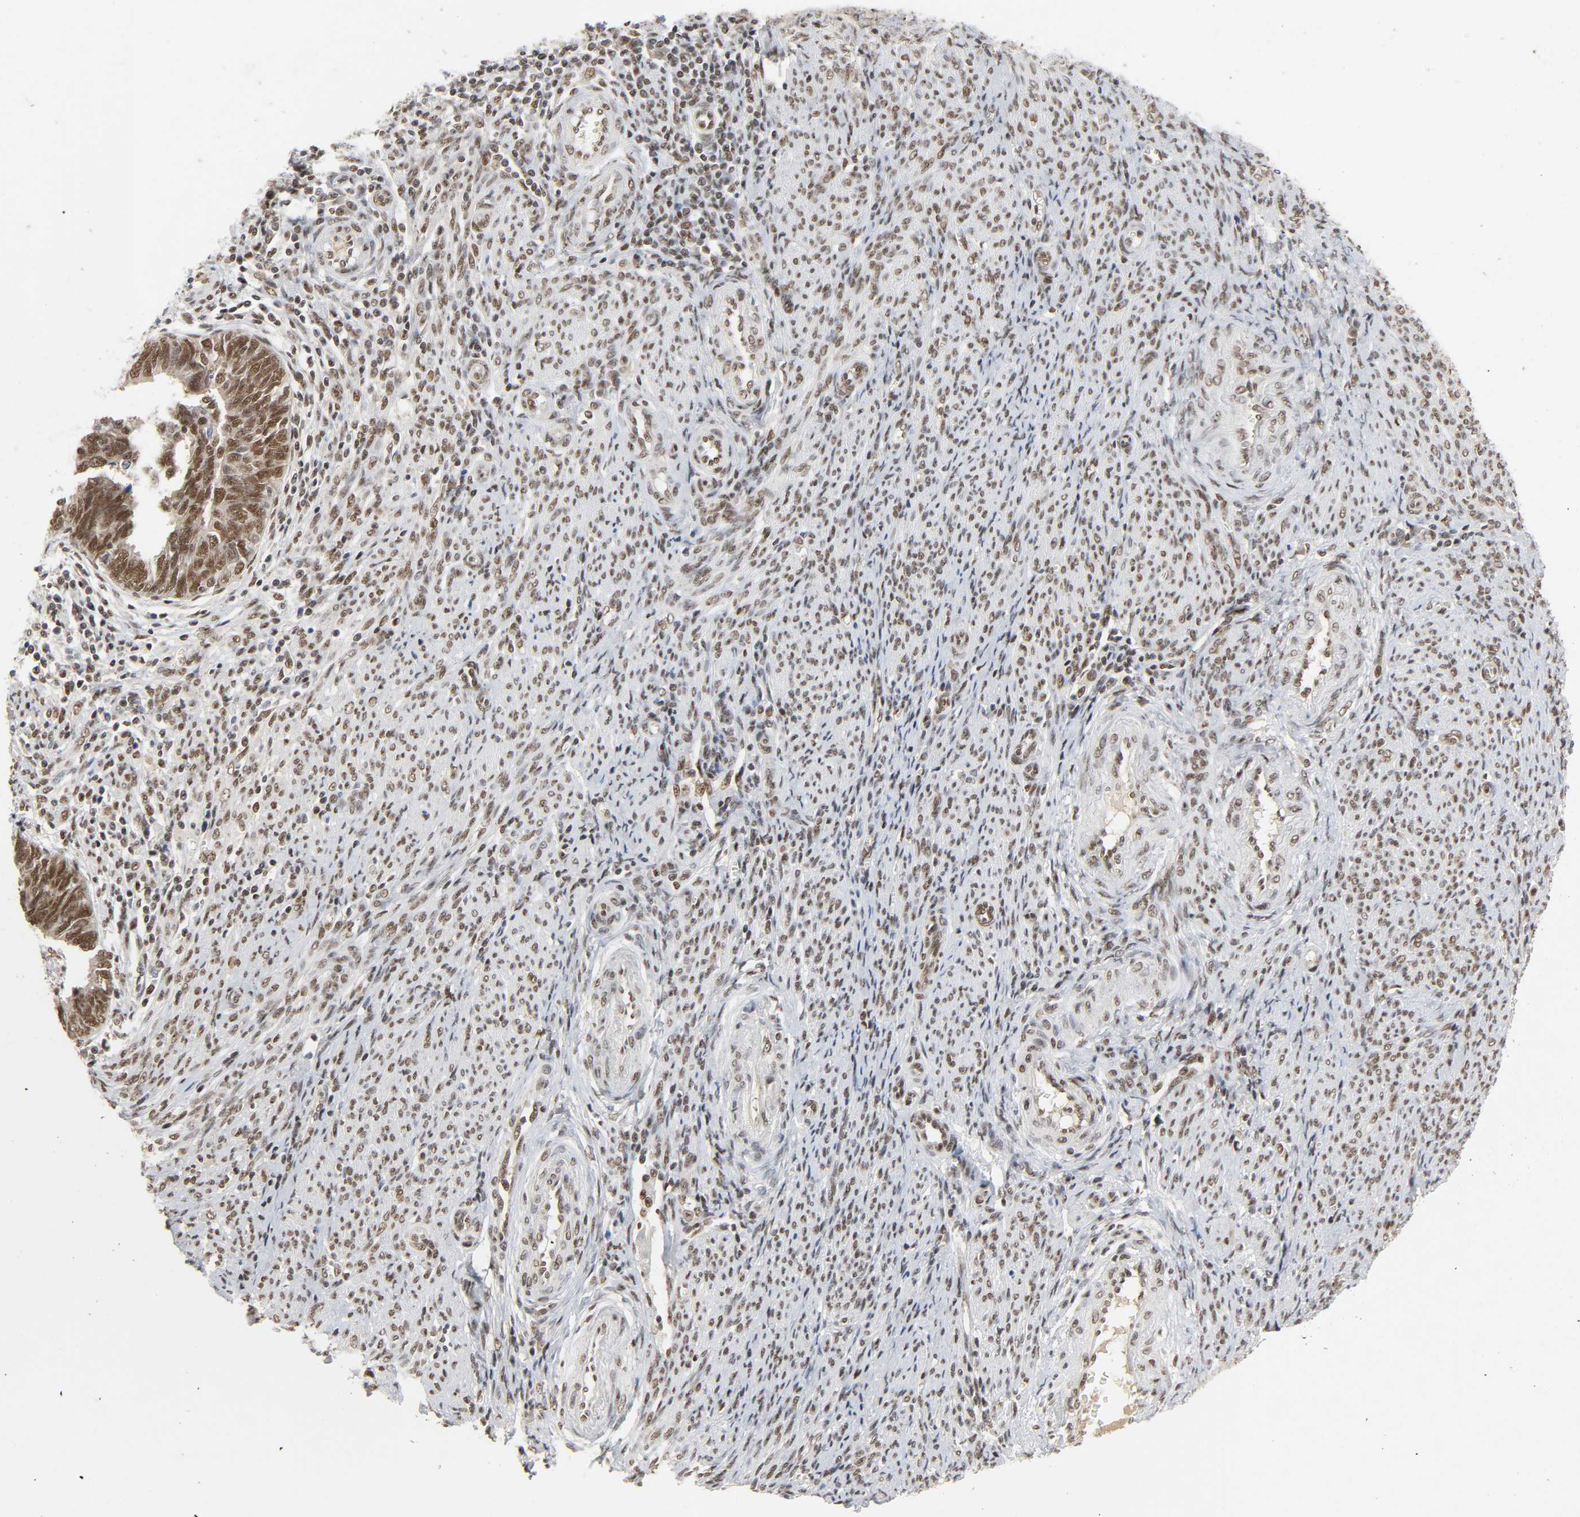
{"staining": {"intensity": "strong", "quantity": ">75%", "location": "nuclear"}, "tissue": "endometrial cancer", "cell_type": "Tumor cells", "image_type": "cancer", "snomed": [{"axis": "morphology", "description": "Adenocarcinoma, NOS"}, {"axis": "topography", "description": "Endometrium"}], "caption": "A brown stain shows strong nuclear staining of a protein in endometrial adenocarcinoma tumor cells.", "gene": "NCOA6", "patient": {"sex": "female", "age": 75}}